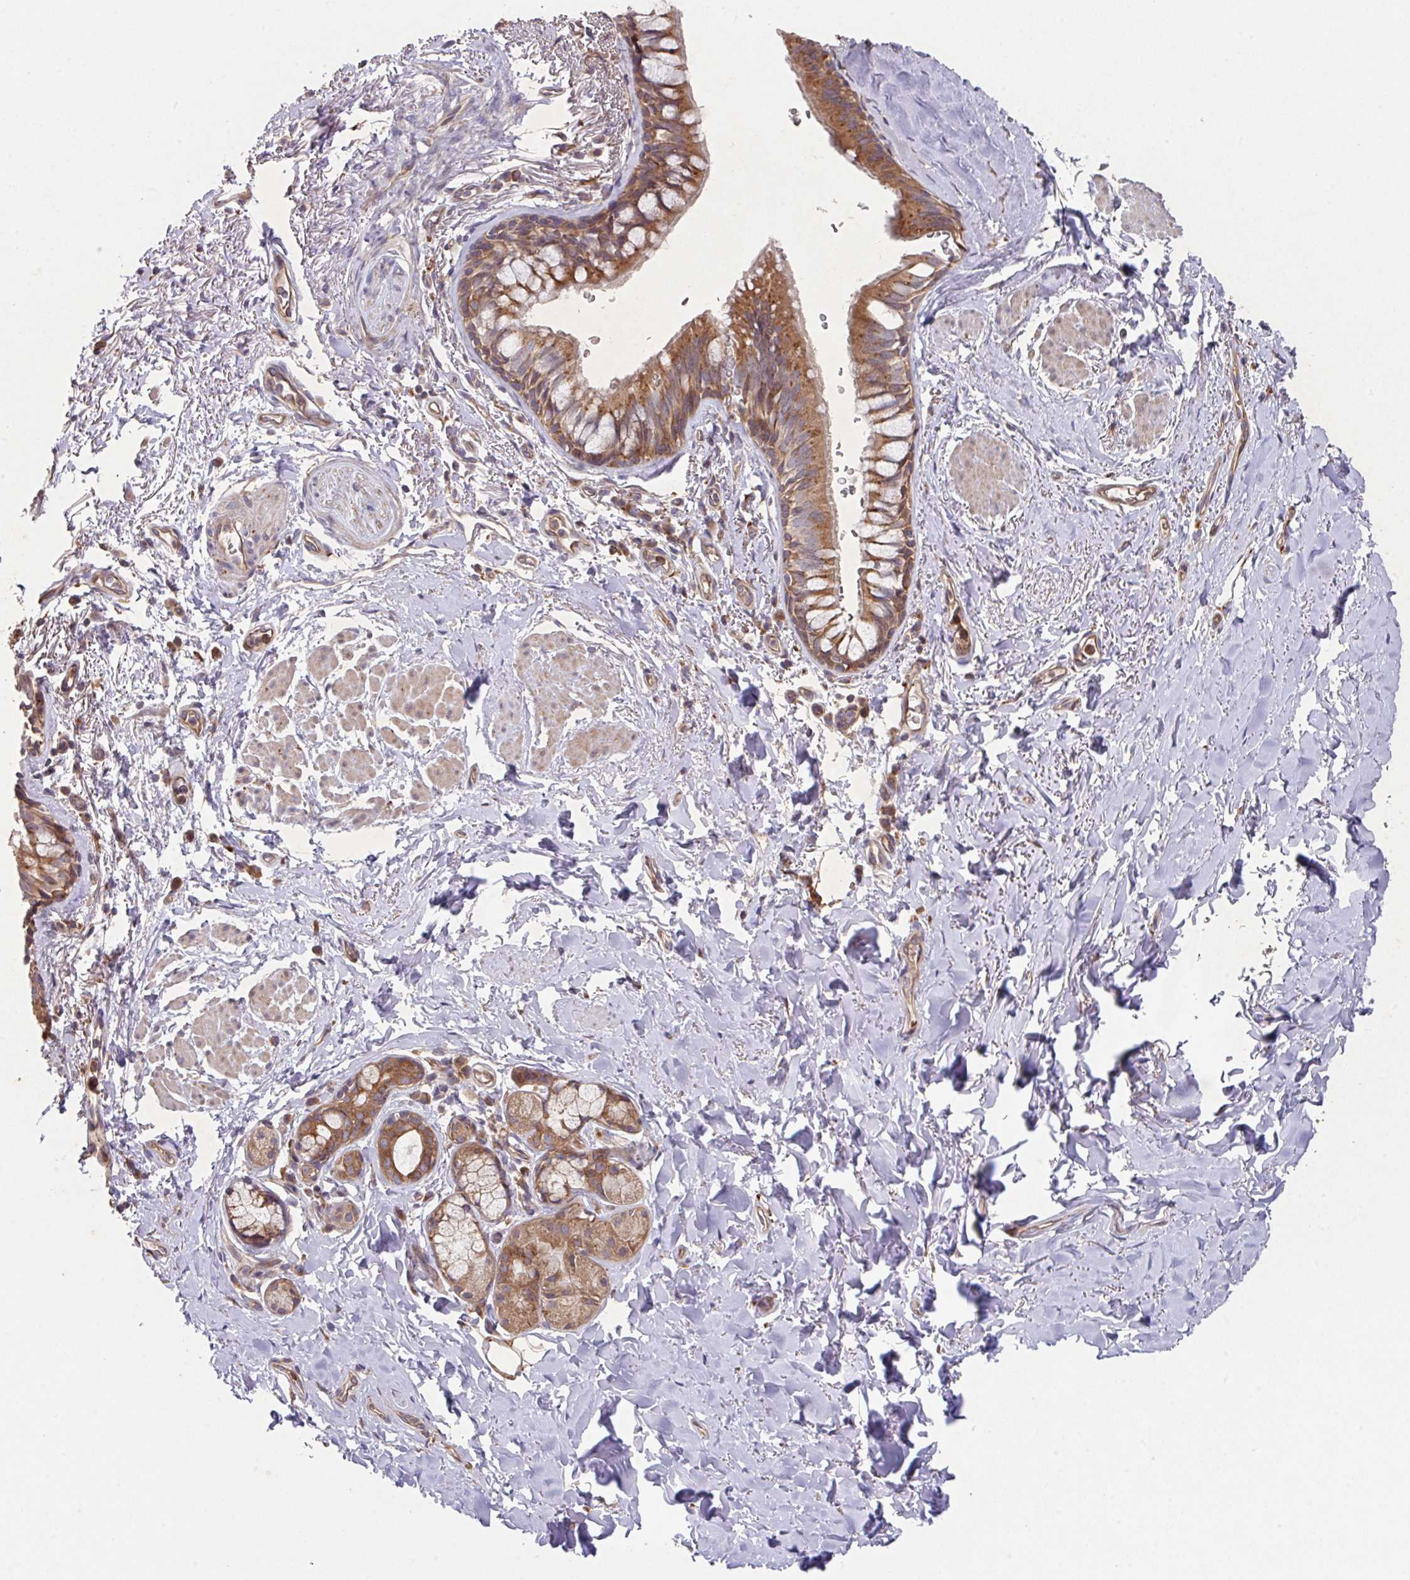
{"staining": {"intensity": "moderate", "quantity": ">75%", "location": "cytoplasmic/membranous"}, "tissue": "bronchus", "cell_type": "Respiratory epithelial cells", "image_type": "normal", "snomed": [{"axis": "morphology", "description": "Normal tissue, NOS"}, {"axis": "topography", "description": "Bronchus"}], "caption": "Immunohistochemistry staining of benign bronchus, which demonstrates medium levels of moderate cytoplasmic/membranous positivity in approximately >75% of respiratory epithelial cells indicating moderate cytoplasmic/membranous protein expression. The staining was performed using DAB (3,3'-diaminobenzidine) (brown) for protein detection and nuclei were counterstained in hematoxylin (blue).", "gene": "TRIM14", "patient": {"sex": "male", "age": 67}}